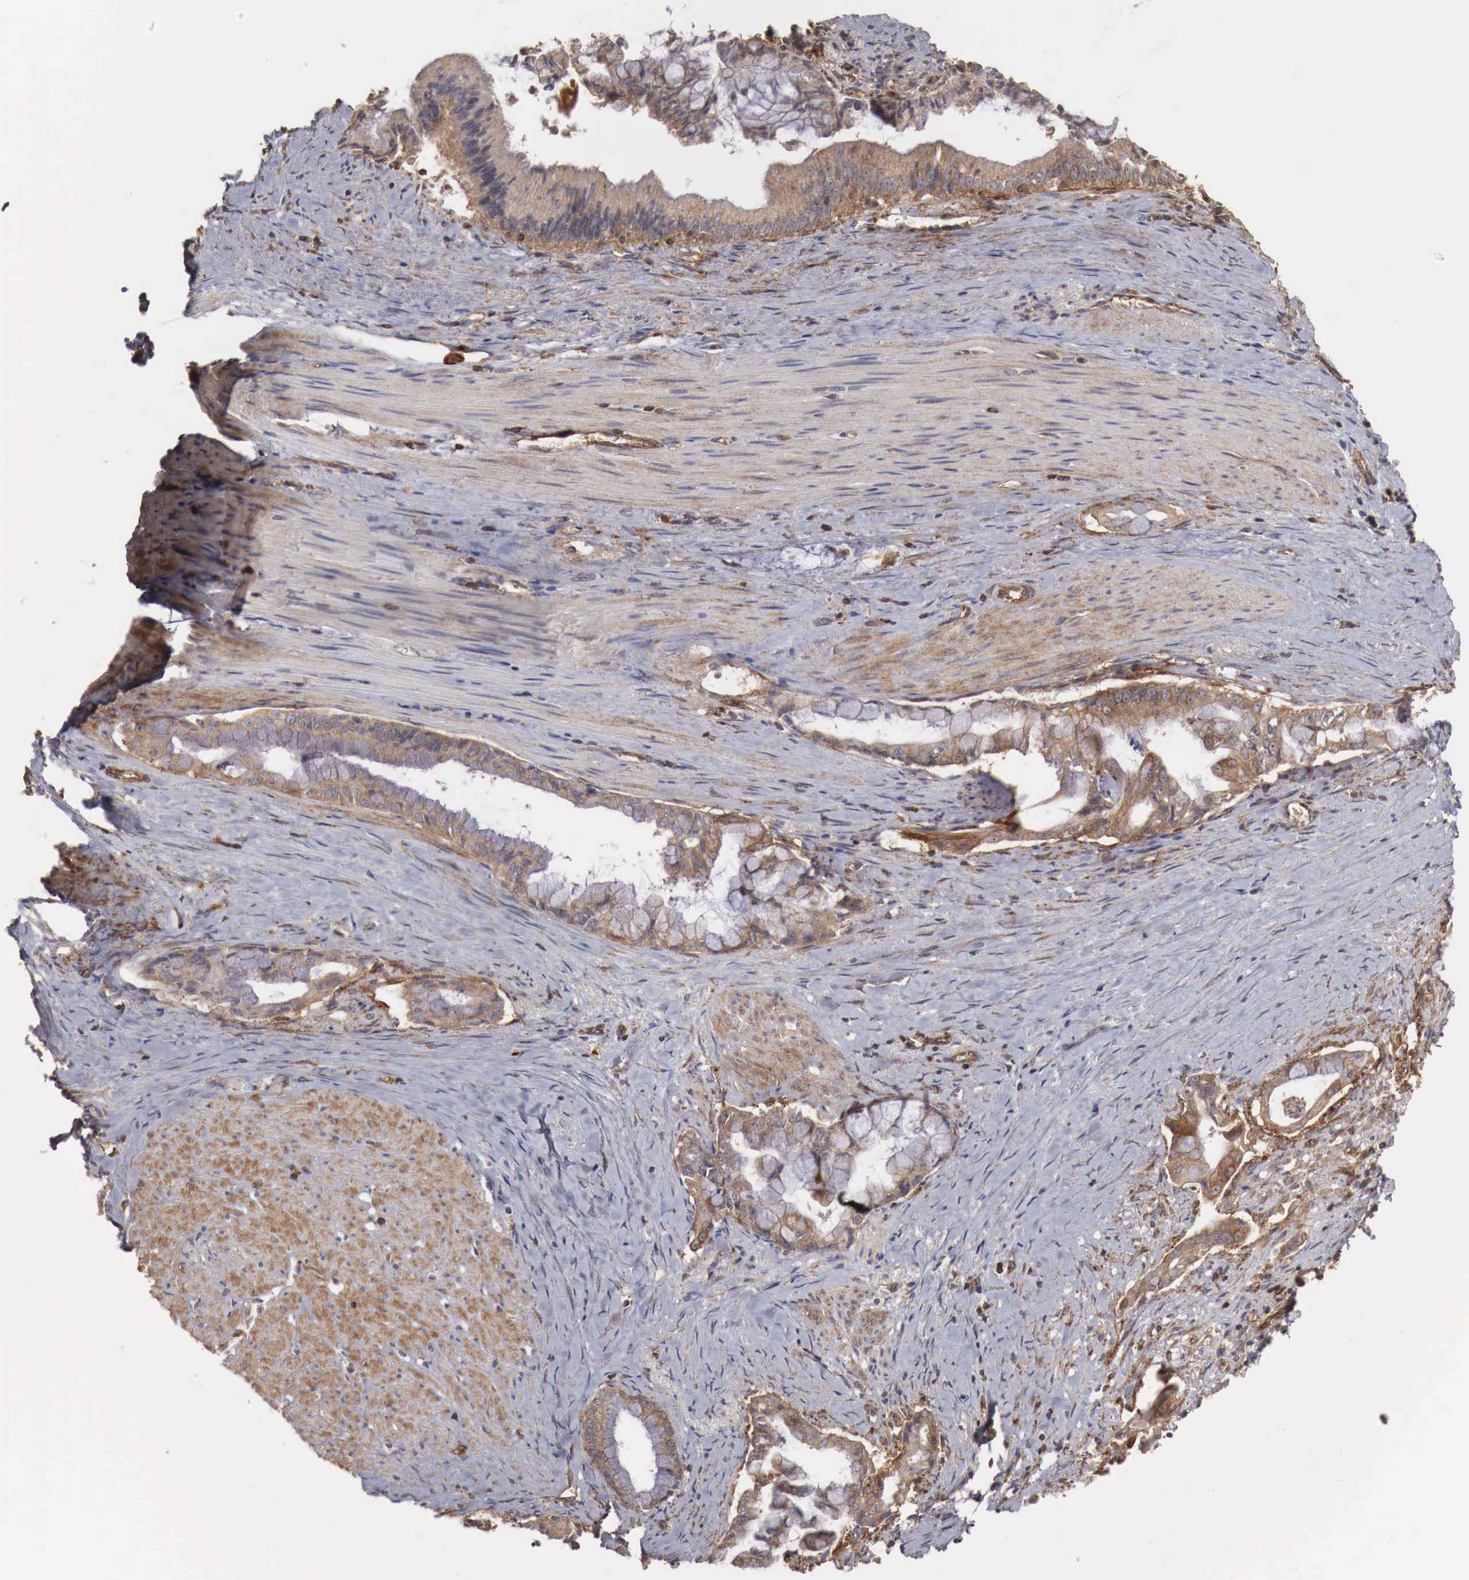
{"staining": {"intensity": "weak", "quantity": ">75%", "location": "cytoplasmic/membranous"}, "tissue": "pancreatic cancer", "cell_type": "Tumor cells", "image_type": "cancer", "snomed": [{"axis": "morphology", "description": "Adenocarcinoma, NOS"}, {"axis": "topography", "description": "Pancreas"}], "caption": "Protein analysis of adenocarcinoma (pancreatic) tissue shows weak cytoplasmic/membranous staining in about >75% of tumor cells.", "gene": "ARMCX4", "patient": {"sex": "male", "age": 59}}